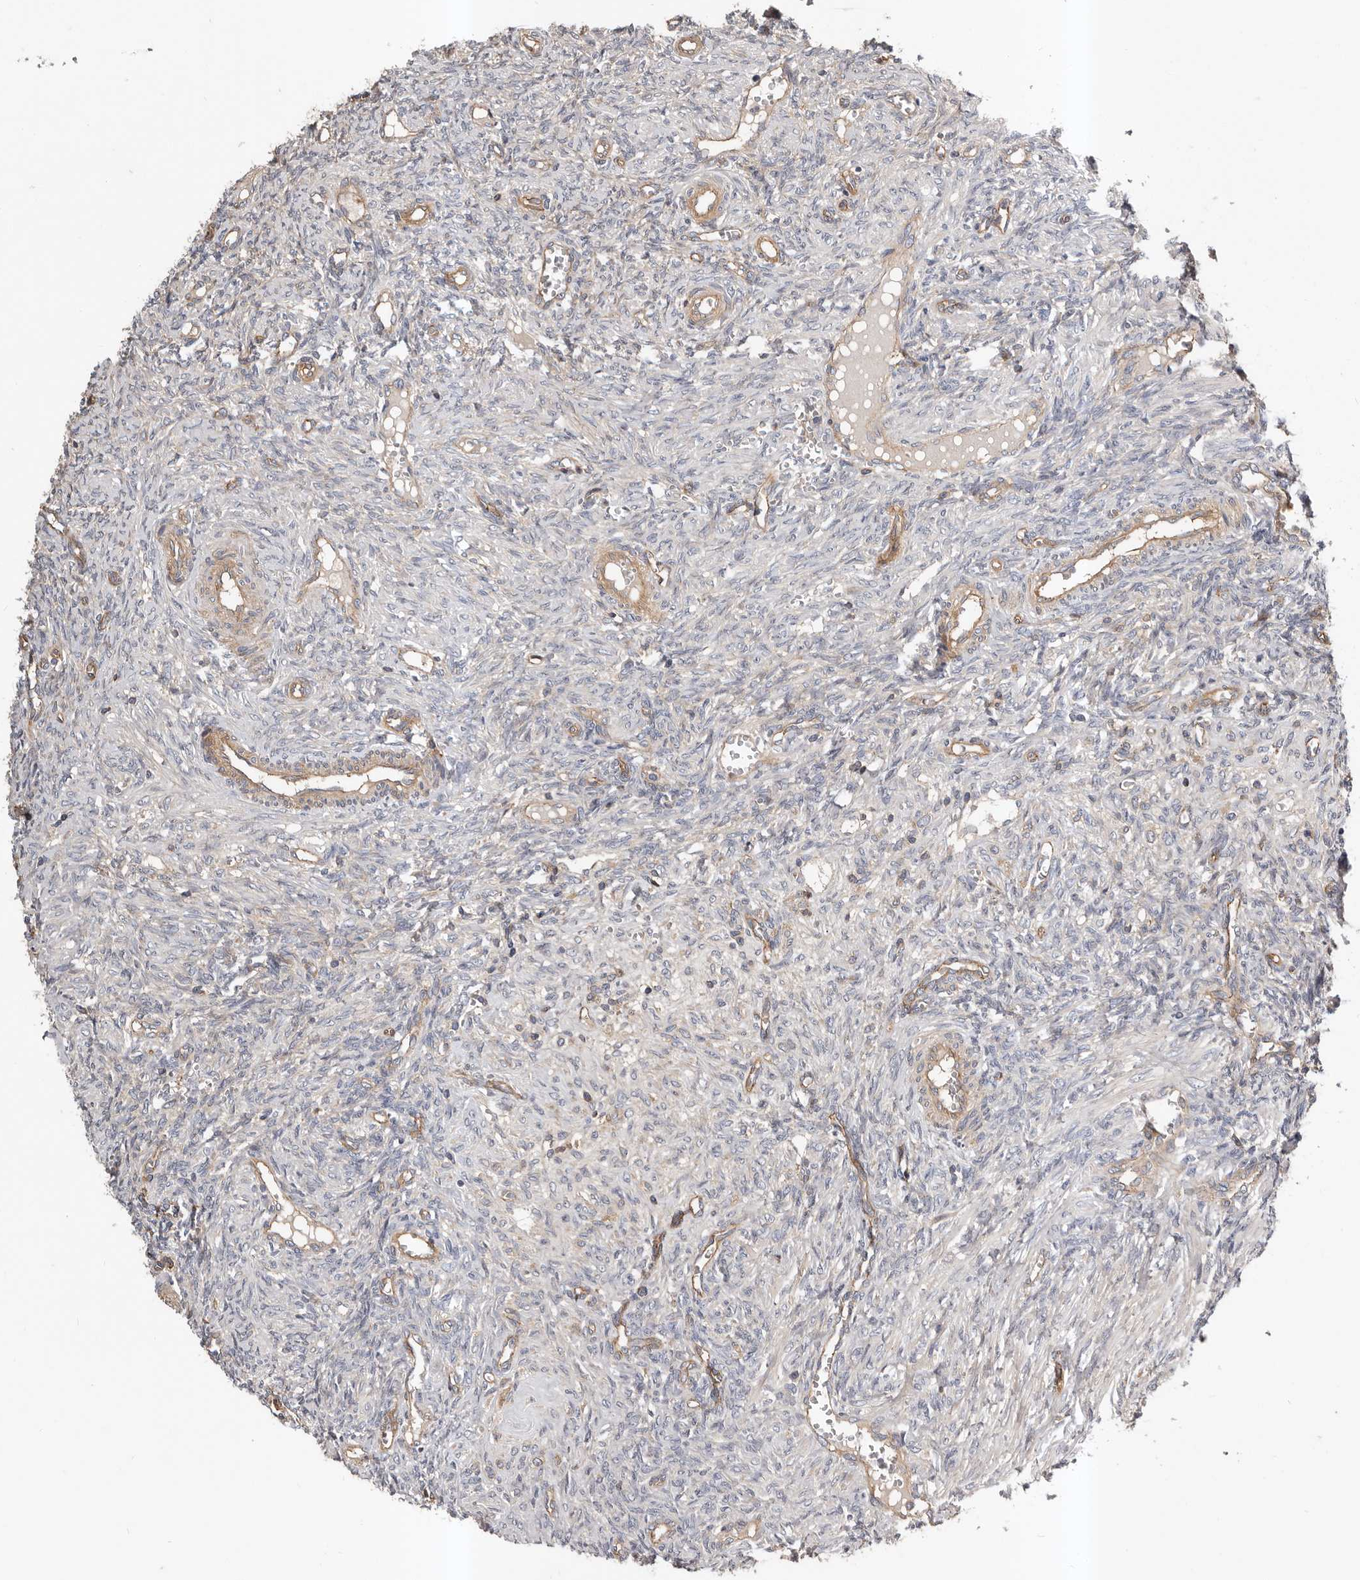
{"staining": {"intensity": "negative", "quantity": "none", "location": "none"}, "tissue": "ovary", "cell_type": "Ovarian stroma cells", "image_type": "normal", "snomed": [{"axis": "morphology", "description": "Normal tissue, NOS"}, {"axis": "topography", "description": "Ovary"}], "caption": "An immunohistochemistry histopathology image of benign ovary is shown. There is no staining in ovarian stroma cells of ovary. (Brightfield microscopy of DAB immunohistochemistry (IHC) at high magnification).", "gene": "PNRC2", "patient": {"sex": "female", "age": 41}}